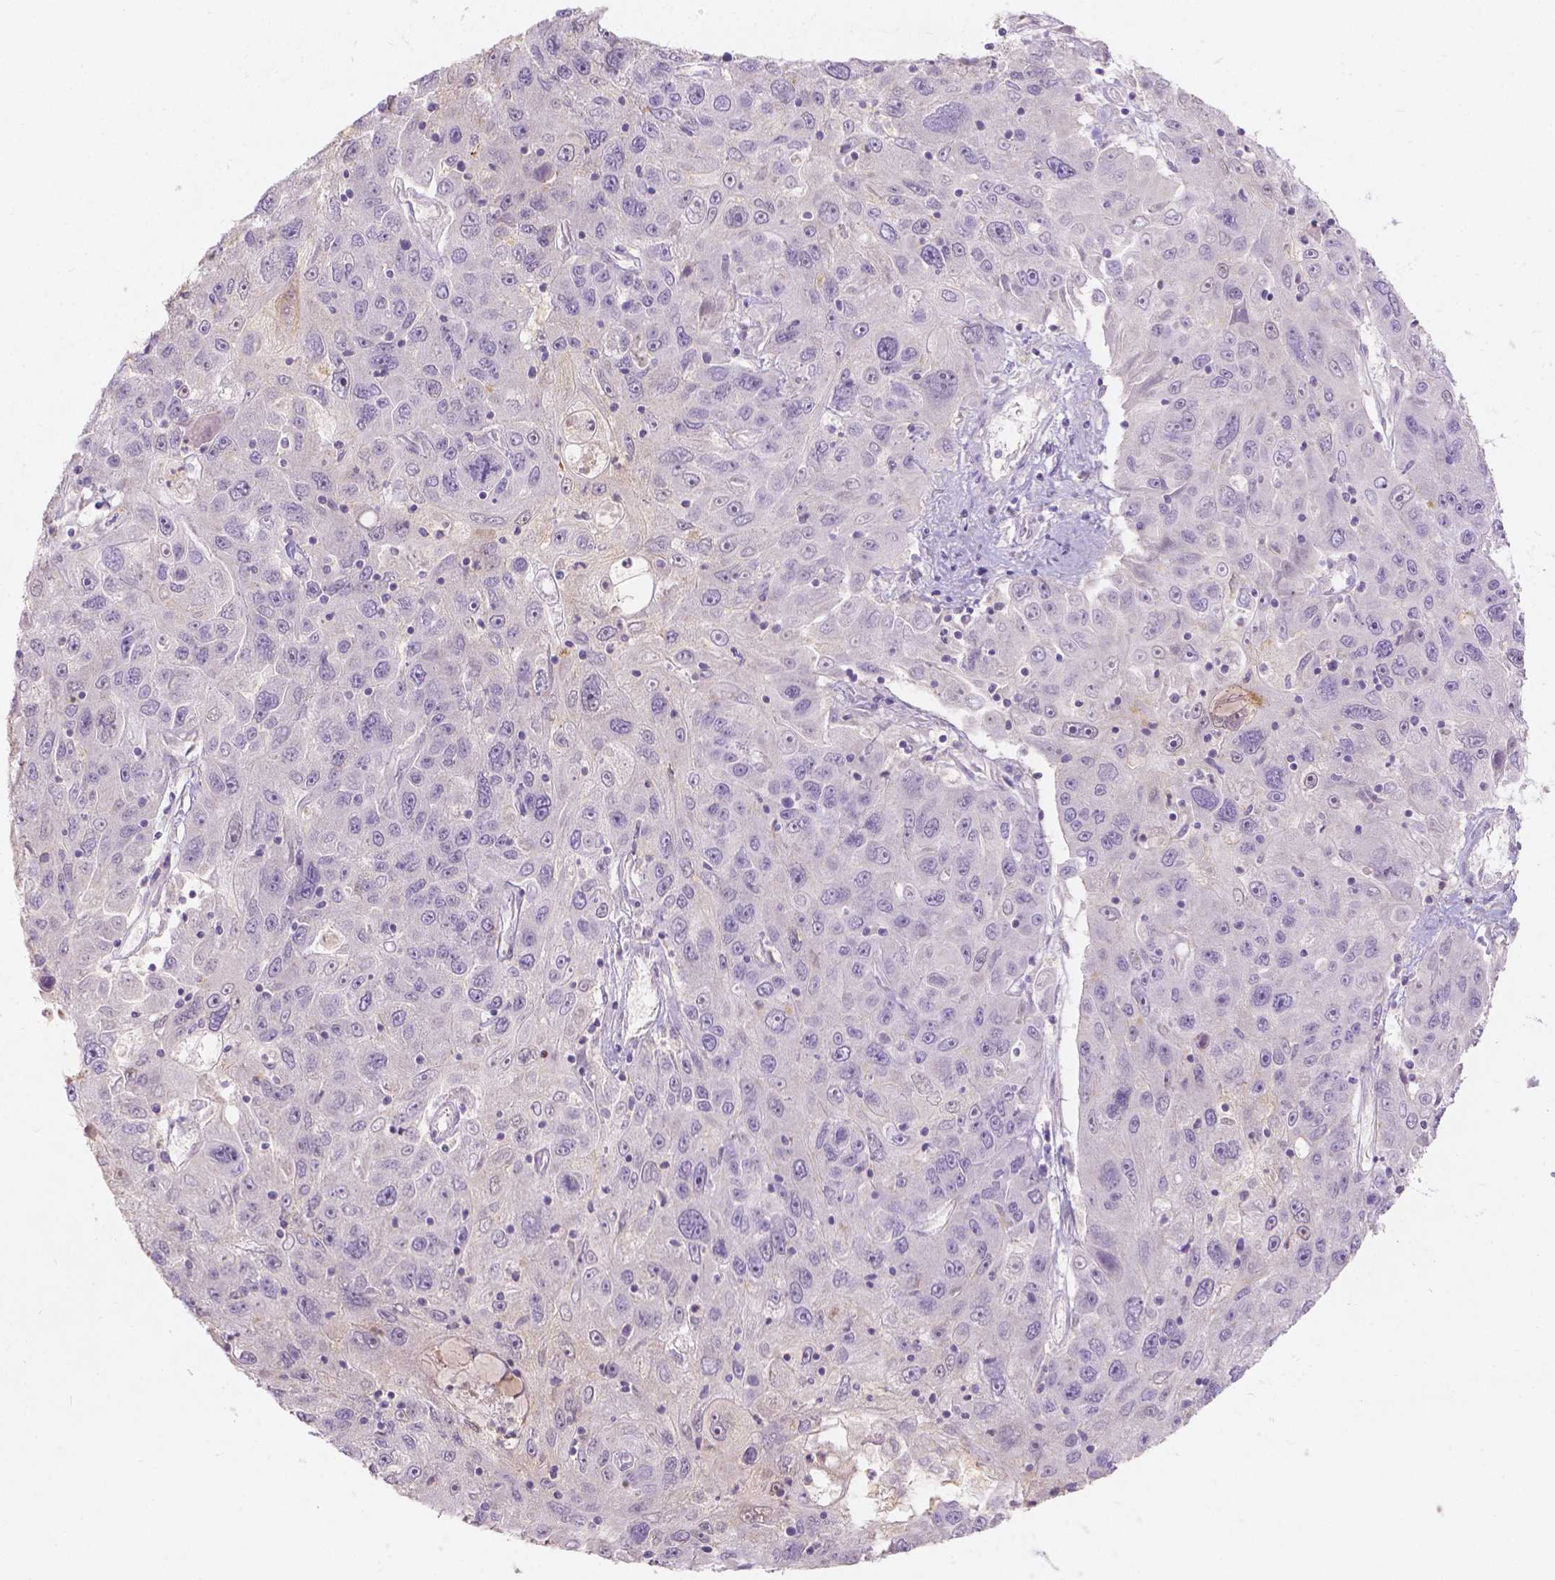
{"staining": {"intensity": "negative", "quantity": "none", "location": "none"}, "tissue": "stomach cancer", "cell_type": "Tumor cells", "image_type": "cancer", "snomed": [{"axis": "morphology", "description": "Adenocarcinoma, NOS"}, {"axis": "topography", "description": "Stomach"}], "caption": "High magnification brightfield microscopy of stomach cancer stained with DAB (3,3'-diaminobenzidine) (brown) and counterstained with hematoxylin (blue): tumor cells show no significant staining.", "gene": "DCAF4L1", "patient": {"sex": "male", "age": 56}}